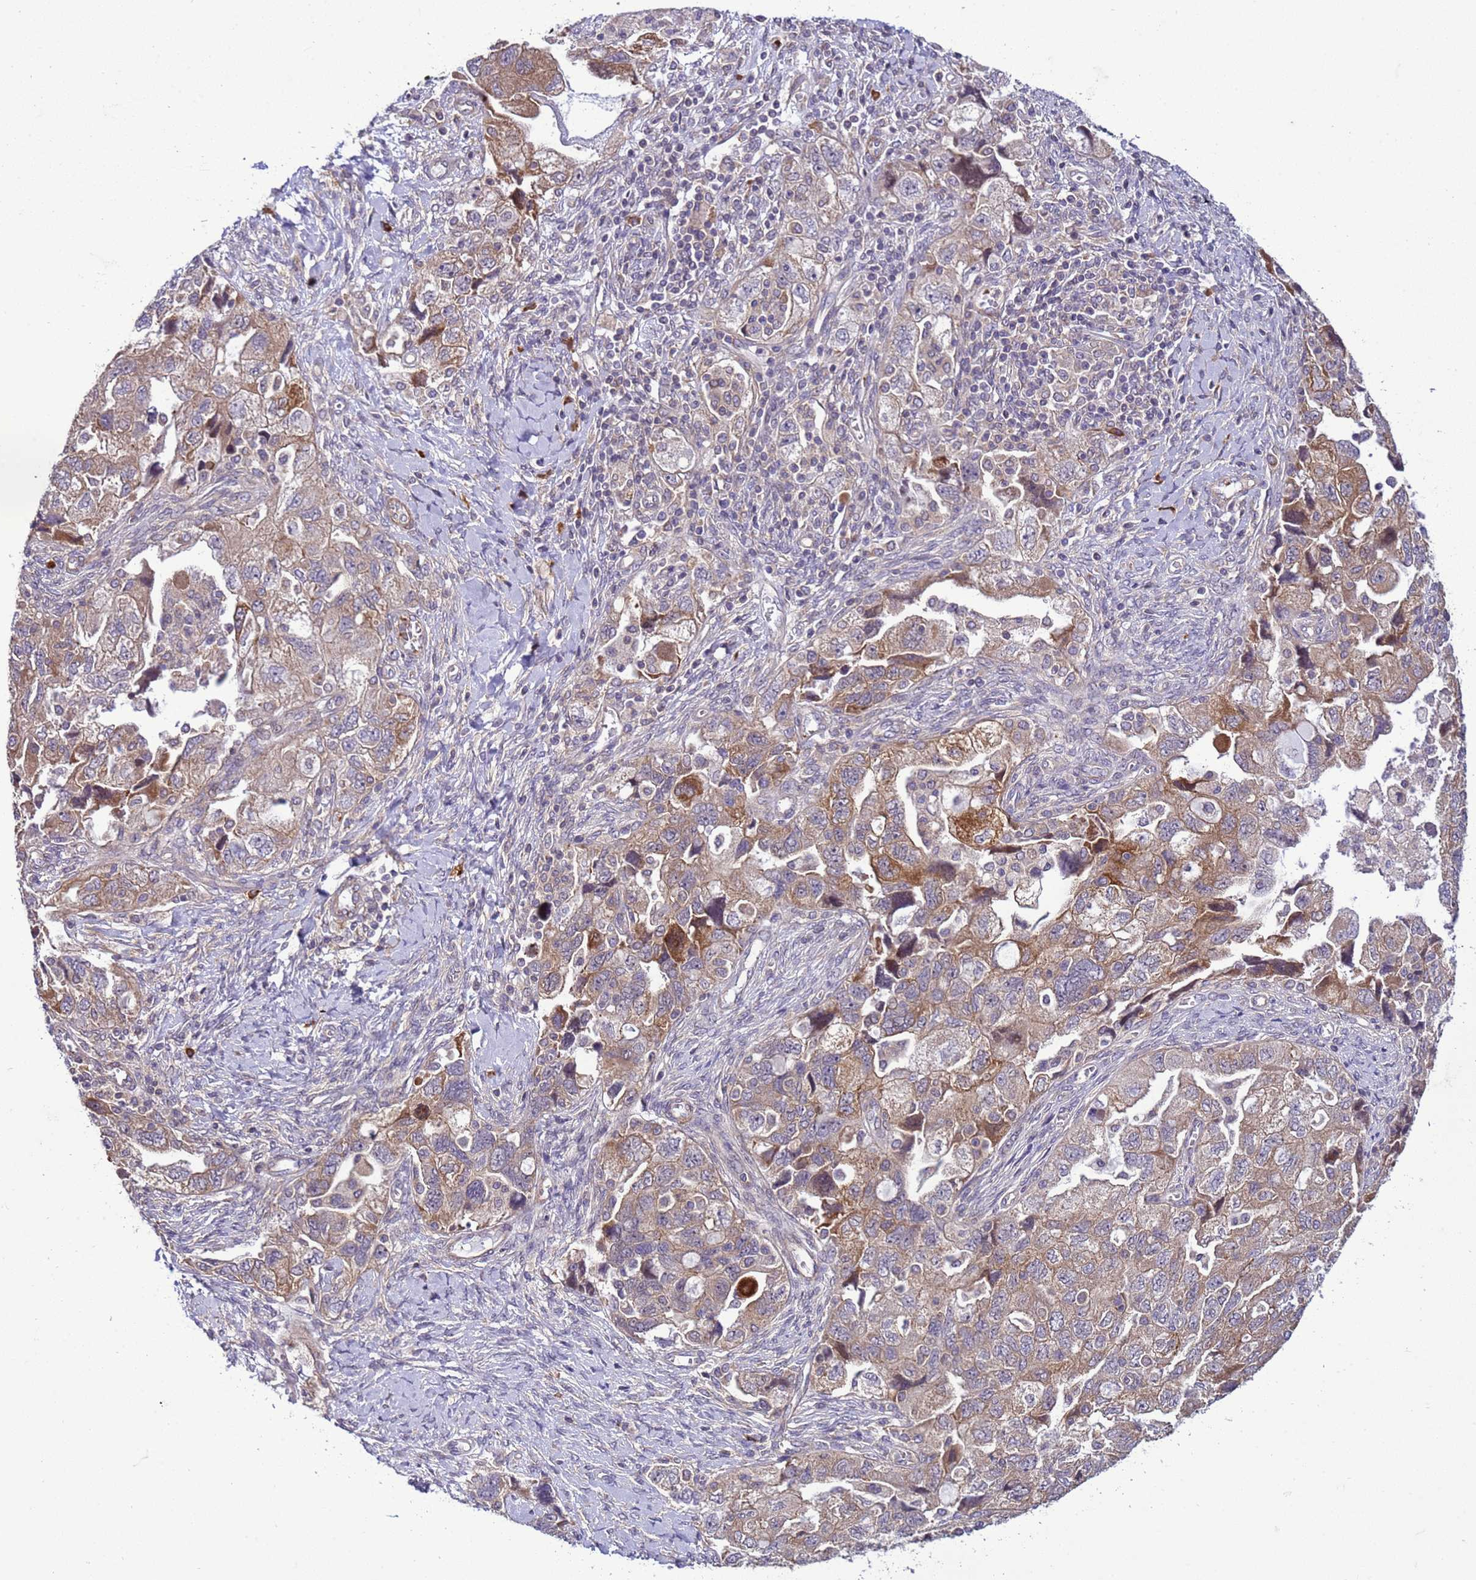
{"staining": {"intensity": "moderate", "quantity": "25%-75%", "location": "cytoplasmic/membranous"}, "tissue": "ovarian cancer", "cell_type": "Tumor cells", "image_type": "cancer", "snomed": [{"axis": "morphology", "description": "Carcinoma, NOS"}, {"axis": "morphology", "description": "Cystadenocarcinoma, serous, NOS"}, {"axis": "topography", "description": "Ovary"}], "caption": "Carcinoma (ovarian) tissue shows moderate cytoplasmic/membranous expression in about 25%-75% of tumor cells, visualized by immunohistochemistry.", "gene": "GEN1", "patient": {"sex": "female", "age": 69}}